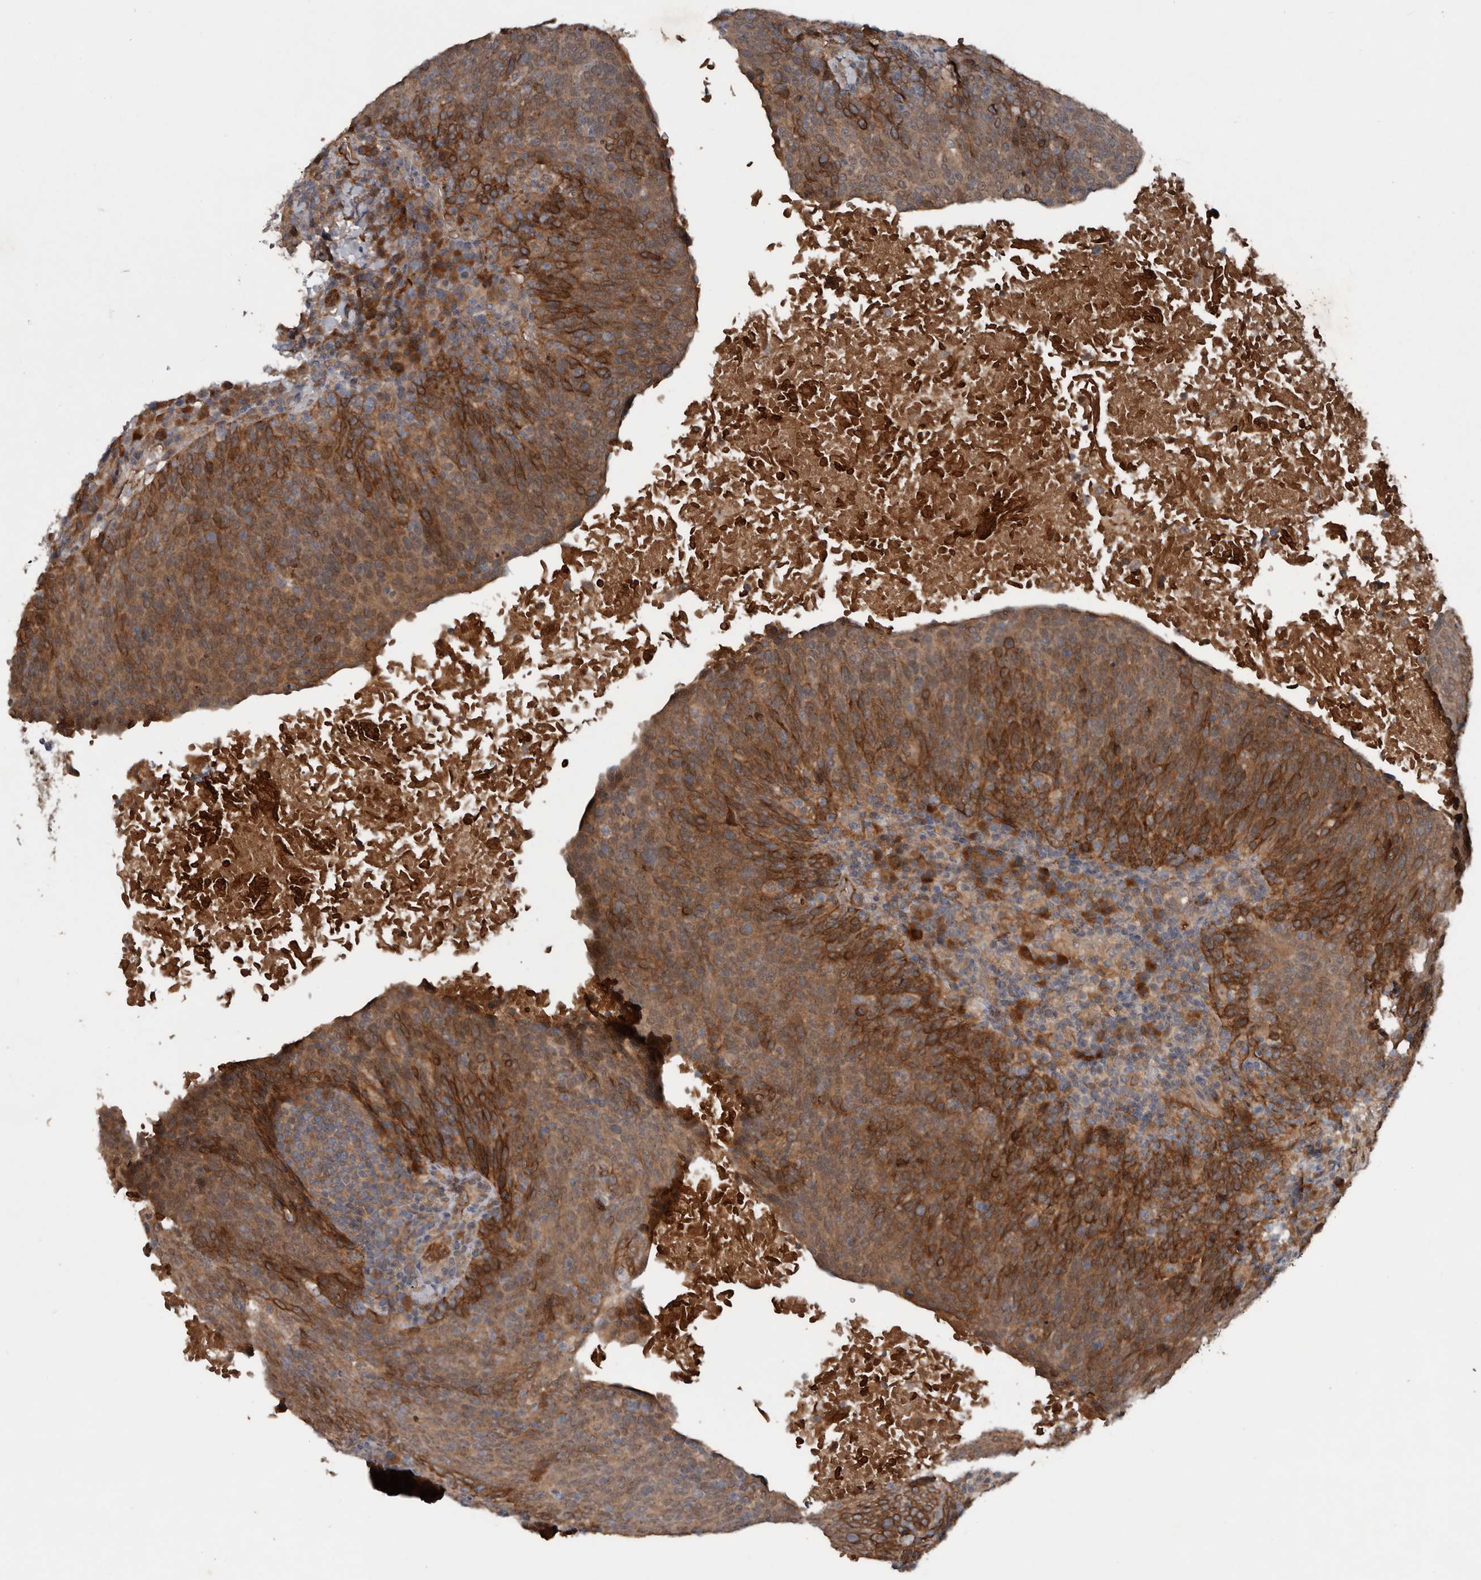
{"staining": {"intensity": "strong", "quantity": ">75%", "location": "cytoplasmic/membranous"}, "tissue": "head and neck cancer", "cell_type": "Tumor cells", "image_type": "cancer", "snomed": [{"axis": "morphology", "description": "Squamous cell carcinoma, NOS"}, {"axis": "morphology", "description": "Squamous cell carcinoma, metastatic, NOS"}, {"axis": "topography", "description": "Lymph node"}, {"axis": "topography", "description": "Head-Neck"}], "caption": "Metastatic squamous cell carcinoma (head and neck) stained with a protein marker demonstrates strong staining in tumor cells.", "gene": "DNAJB4", "patient": {"sex": "male", "age": 62}}